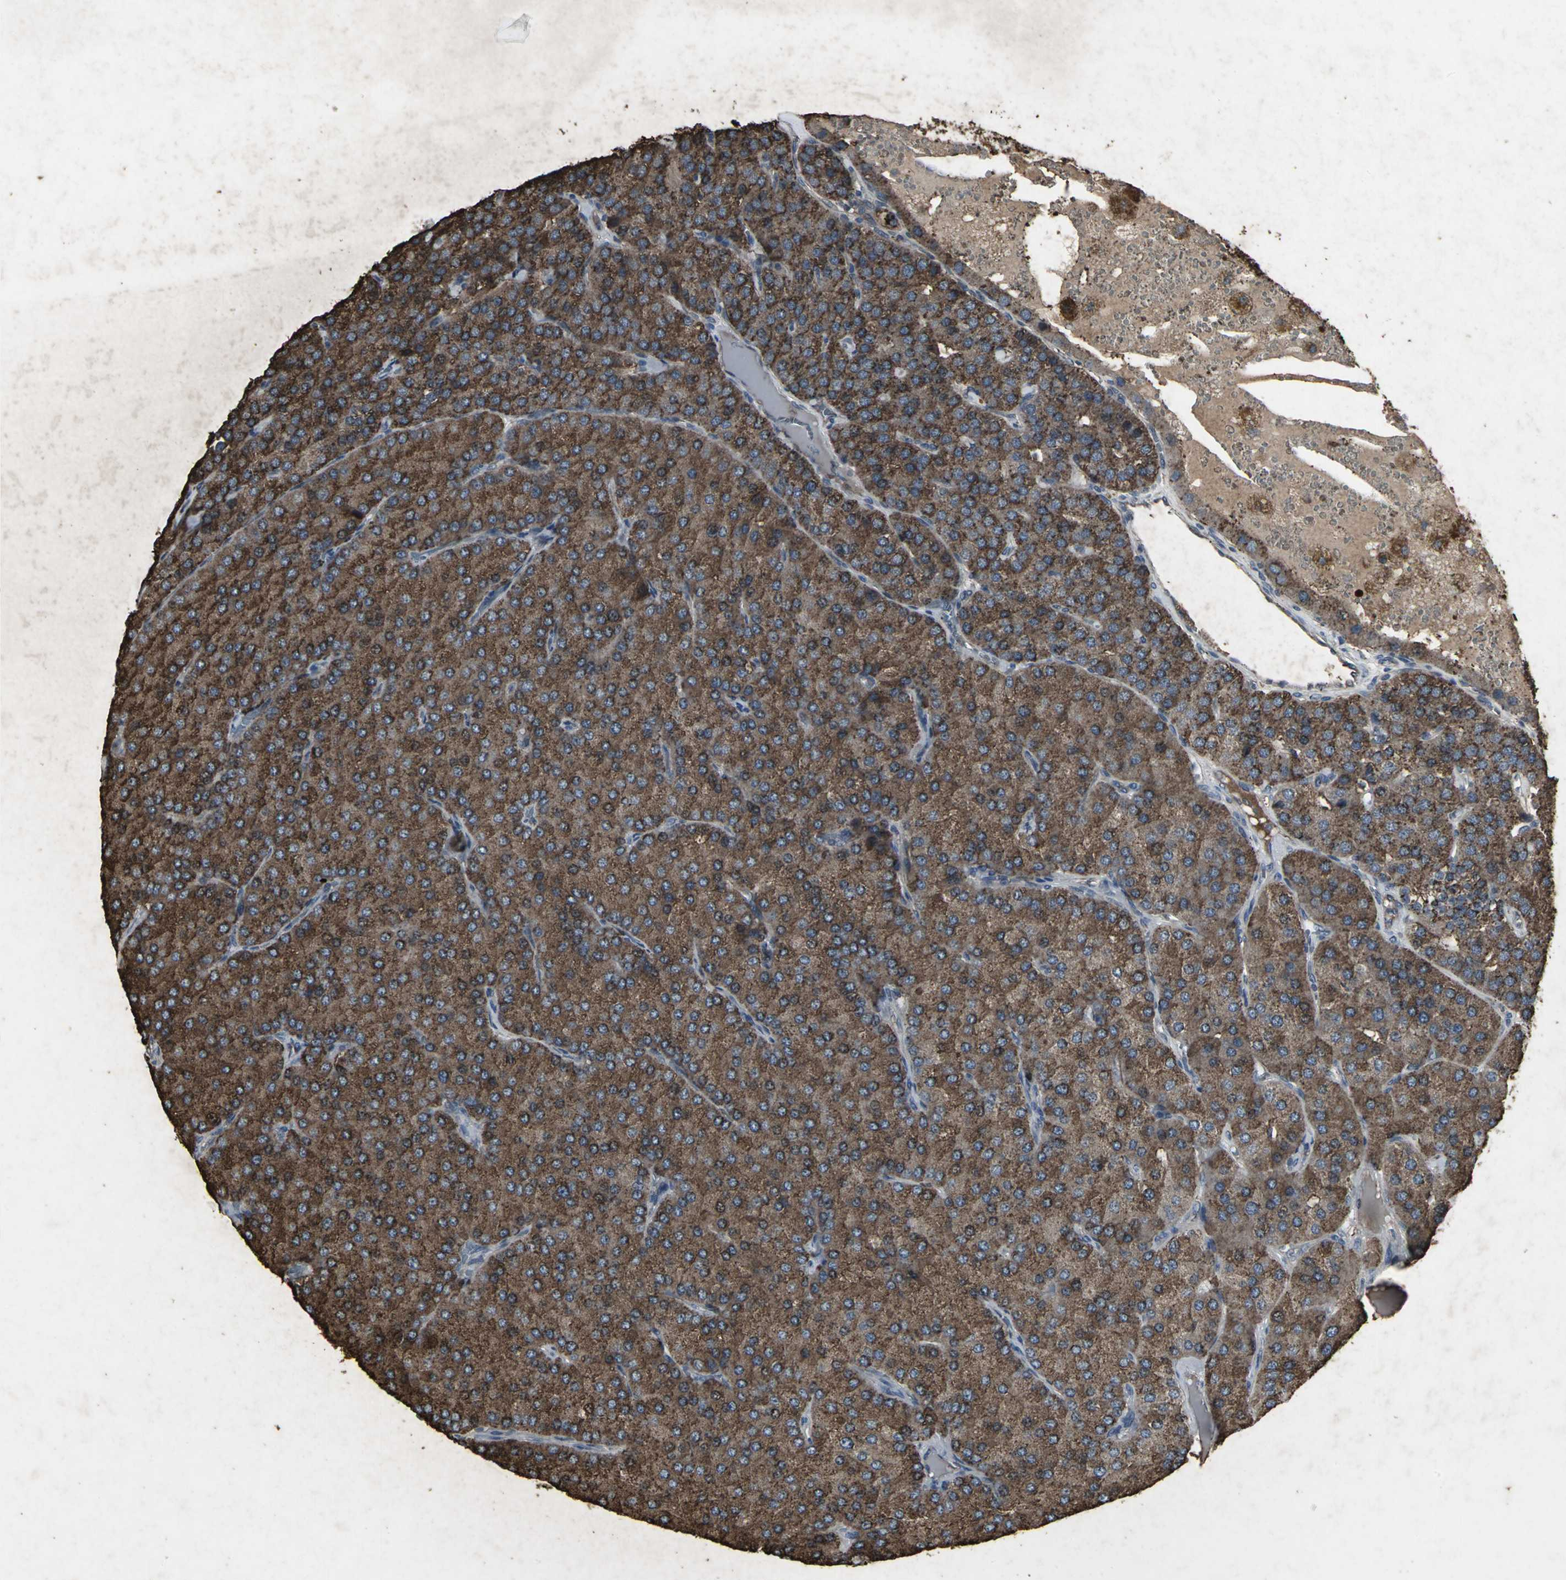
{"staining": {"intensity": "strong", "quantity": ">75%", "location": "cytoplasmic/membranous"}, "tissue": "parathyroid gland", "cell_type": "Glandular cells", "image_type": "normal", "snomed": [{"axis": "morphology", "description": "Normal tissue, NOS"}, {"axis": "morphology", "description": "Adenoma, NOS"}, {"axis": "topography", "description": "Parathyroid gland"}], "caption": "Immunohistochemical staining of unremarkable parathyroid gland exhibits >75% levels of strong cytoplasmic/membranous protein staining in approximately >75% of glandular cells. Immunohistochemistry stains the protein of interest in brown and the nuclei are stained blue.", "gene": "CCR9", "patient": {"sex": "female", "age": 86}}